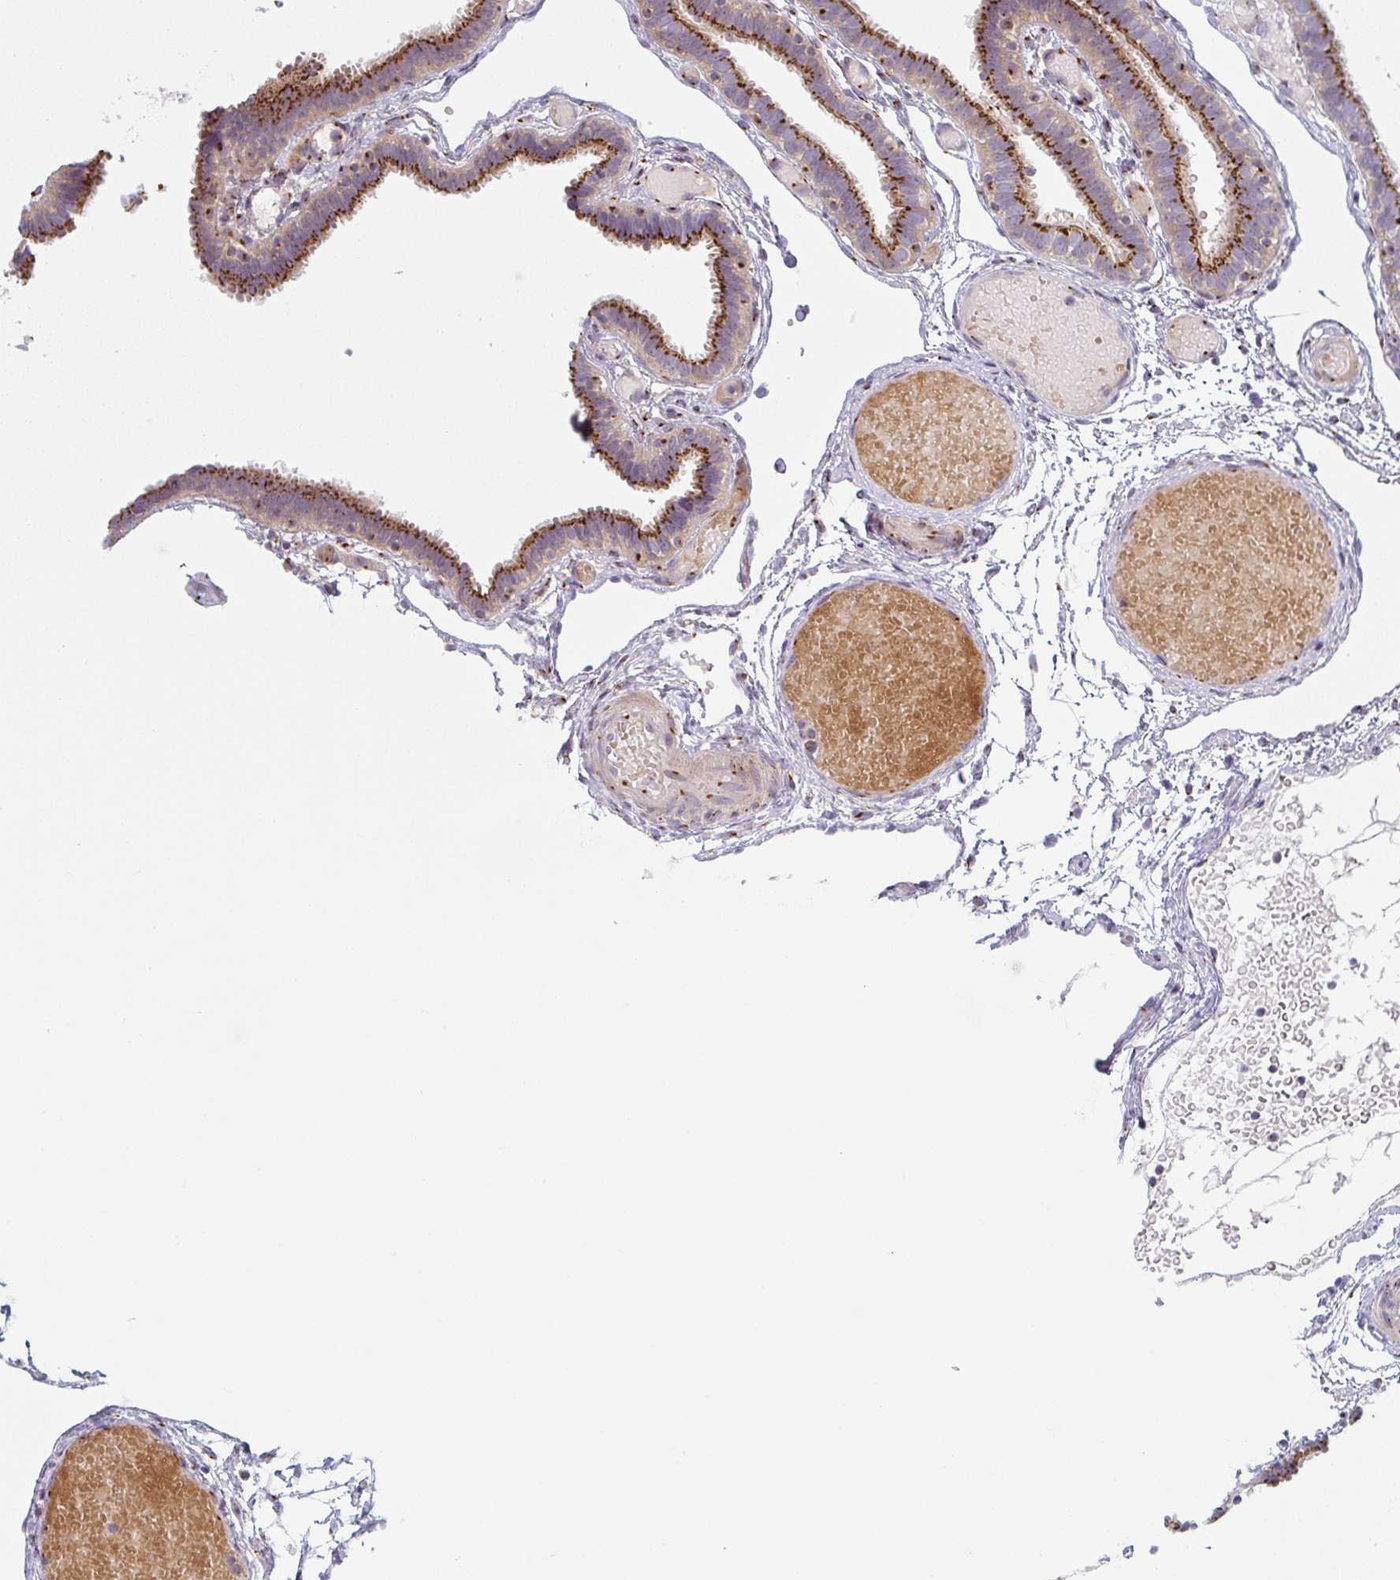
{"staining": {"intensity": "strong", "quantity": ">75%", "location": "cytoplasmic/membranous"}, "tissue": "fallopian tube", "cell_type": "Glandular cells", "image_type": "normal", "snomed": [{"axis": "morphology", "description": "Normal tissue, NOS"}, {"axis": "topography", "description": "Fallopian tube"}], "caption": "DAB immunohistochemical staining of benign human fallopian tube reveals strong cytoplasmic/membranous protein staining in approximately >75% of glandular cells. The staining was performed using DAB, with brown indicating positive protein expression. Nuclei are stained blue with hematoxylin.", "gene": "GVQW3", "patient": {"sex": "female", "age": 37}}